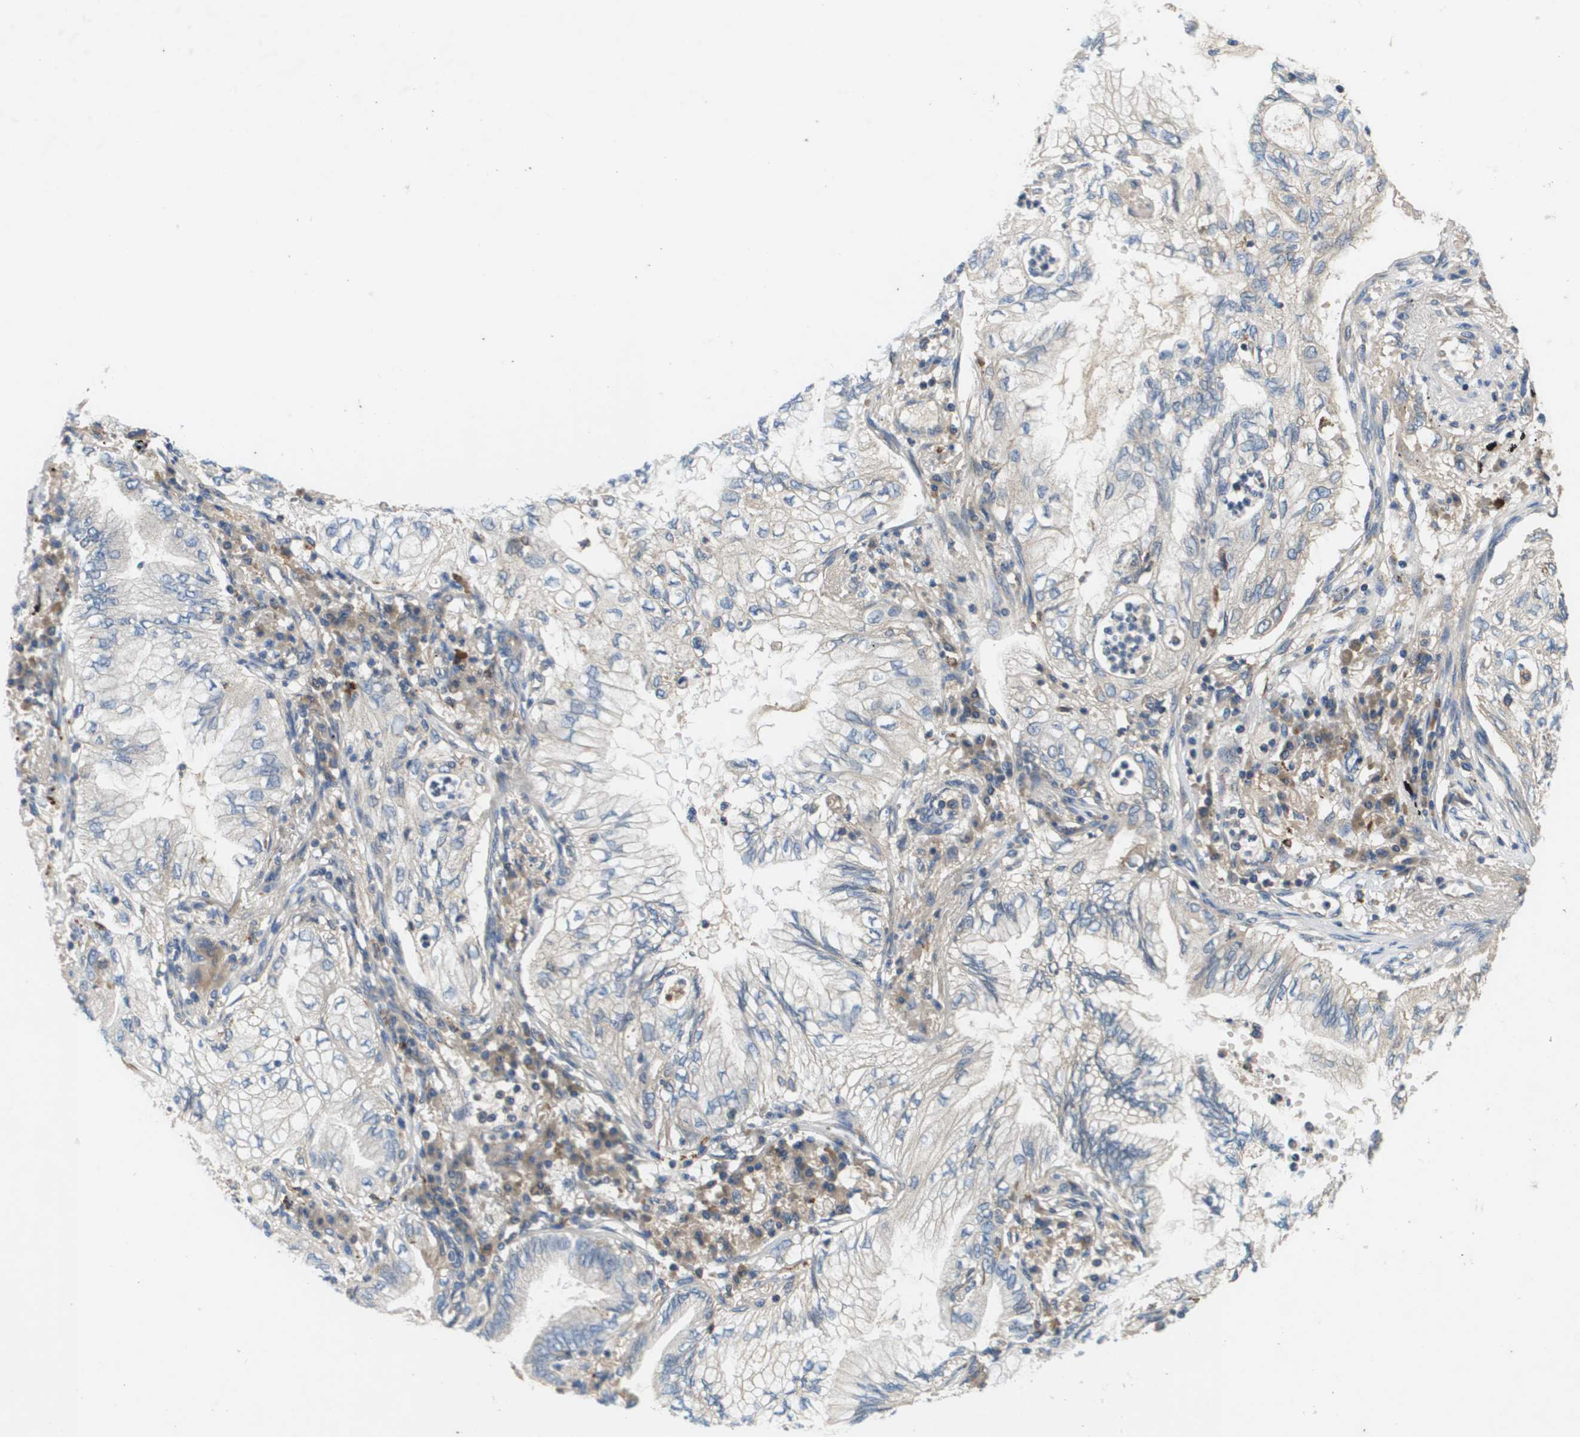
{"staining": {"intensity": "negative", "quantity": "none", "location": "none"}, "tissue": "lung cancer", "cell_type": "Tumor cells", "image_type": "cancer", "snomed": [{"axis": "morphology", "description": "Normal tissue, NOS"}, {"axis": "morphology", "description": "Adenocarcinoma, NOS"}, {"axis": "topography", "description": "Bronchus"}, {"axis": "topography", "description": "Lung"}], "caption": "High magnification brightfield microscopy of lung adenocarcinoma stained with DAB (brown) and counterstained with hematoxylin (blue): tumor cells show no significant expression.", "gene": "SLC25A20", "patient": {"sex": "female", "age": 70}}